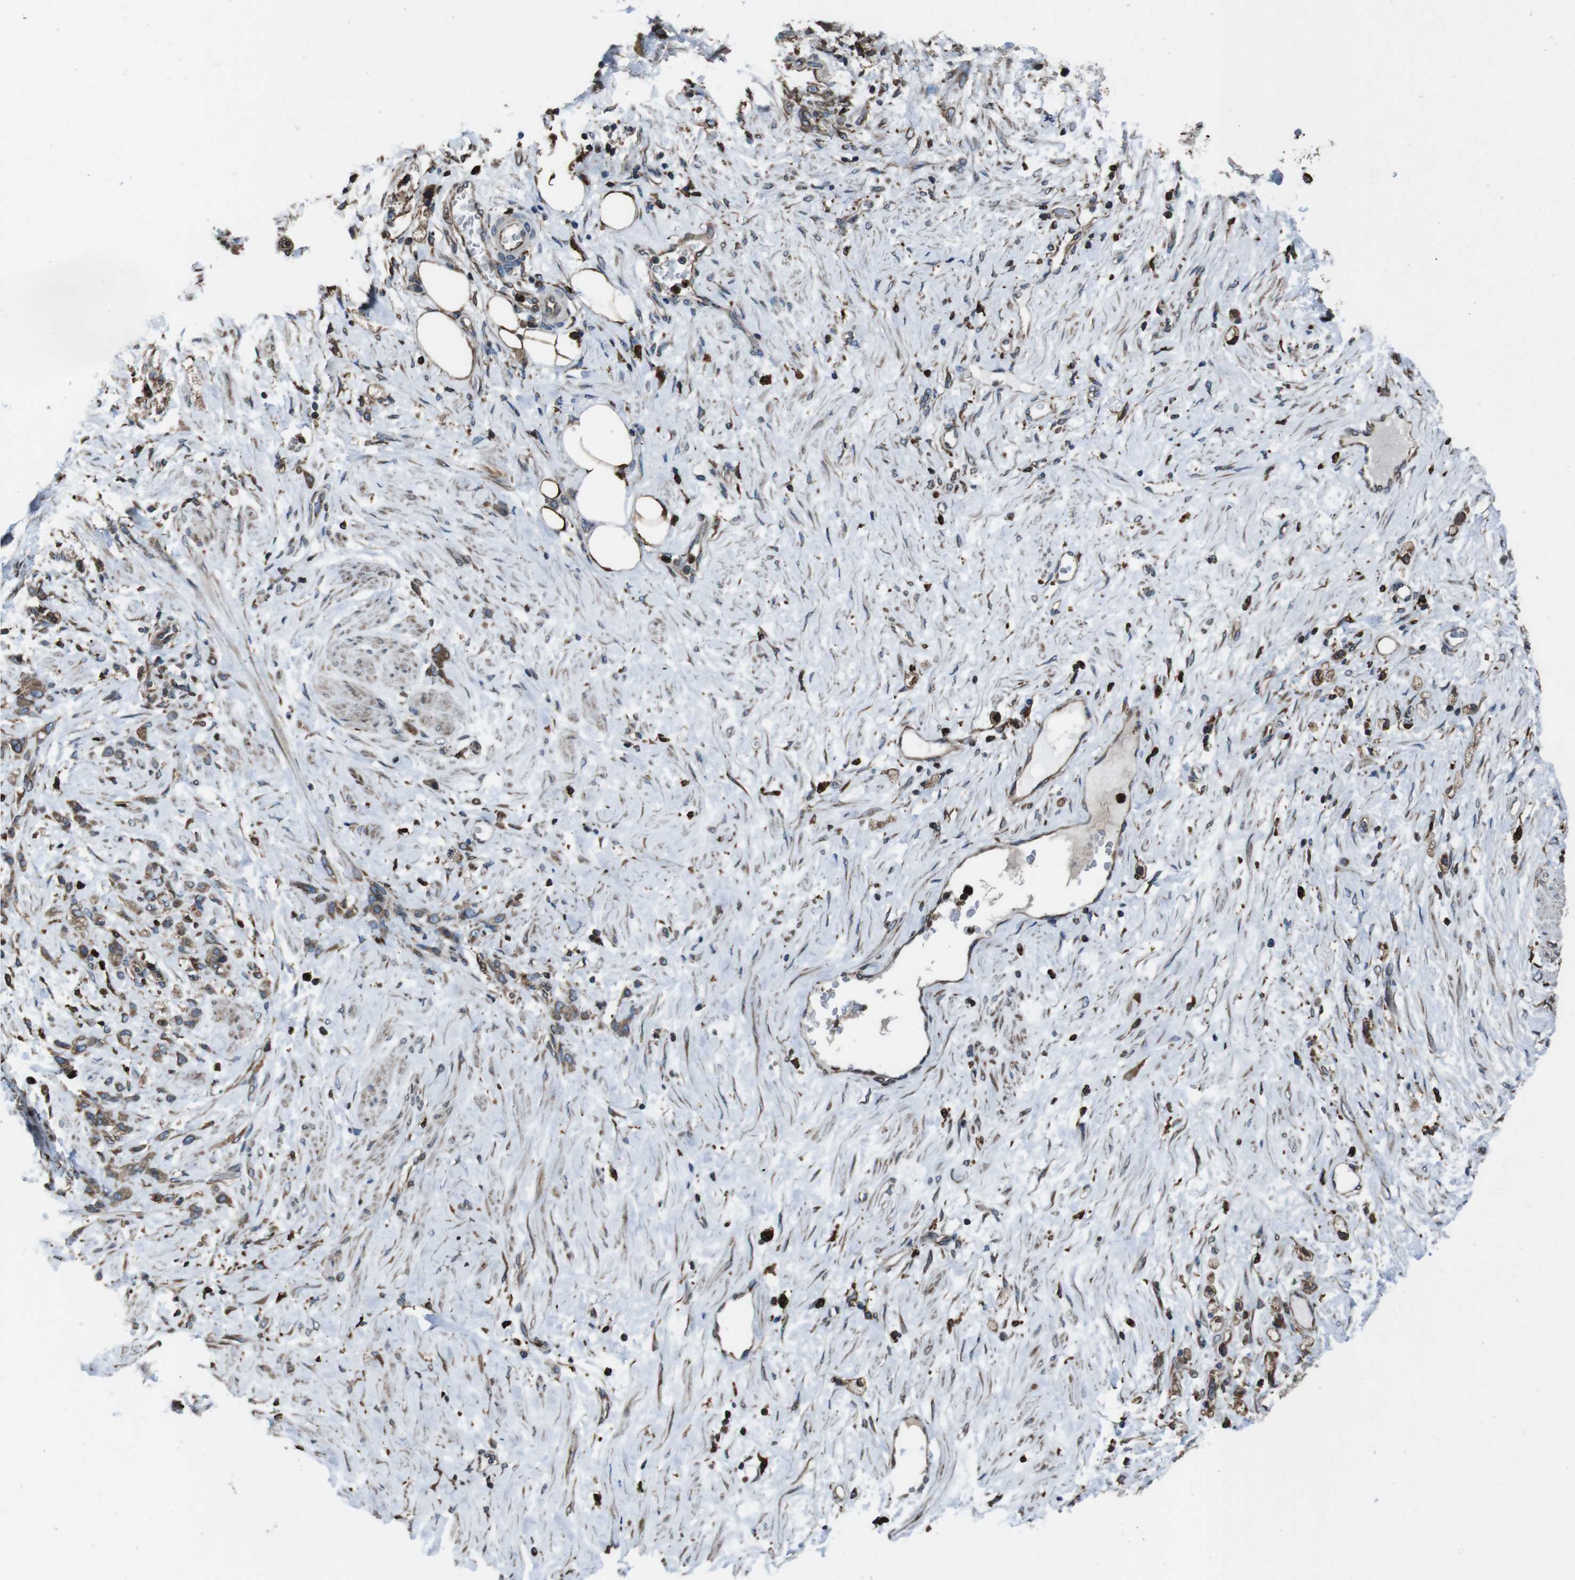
{"staining": {"intensity": "moderate", "quantity": ">75%", "location": "cytoplasmic/membranous"}, "tissue": "stomach cancer", "cell_type": "Tumor cells", "image_type": "cancer", "snomed": [{"axis": "morphology", "description": "Adenocarcinoma, NOS"}, {"axis": "topography", "description": "Stomach"}], "caption": "Adenocarcinoma (stomach) was stained to show a protein in brown. There is medium levels of moderate cytoplasmic/membranous staining in approximately >75% of tumor cells.", "gene": "APMAP", "patient": {"sex": "male", "age": 82}}